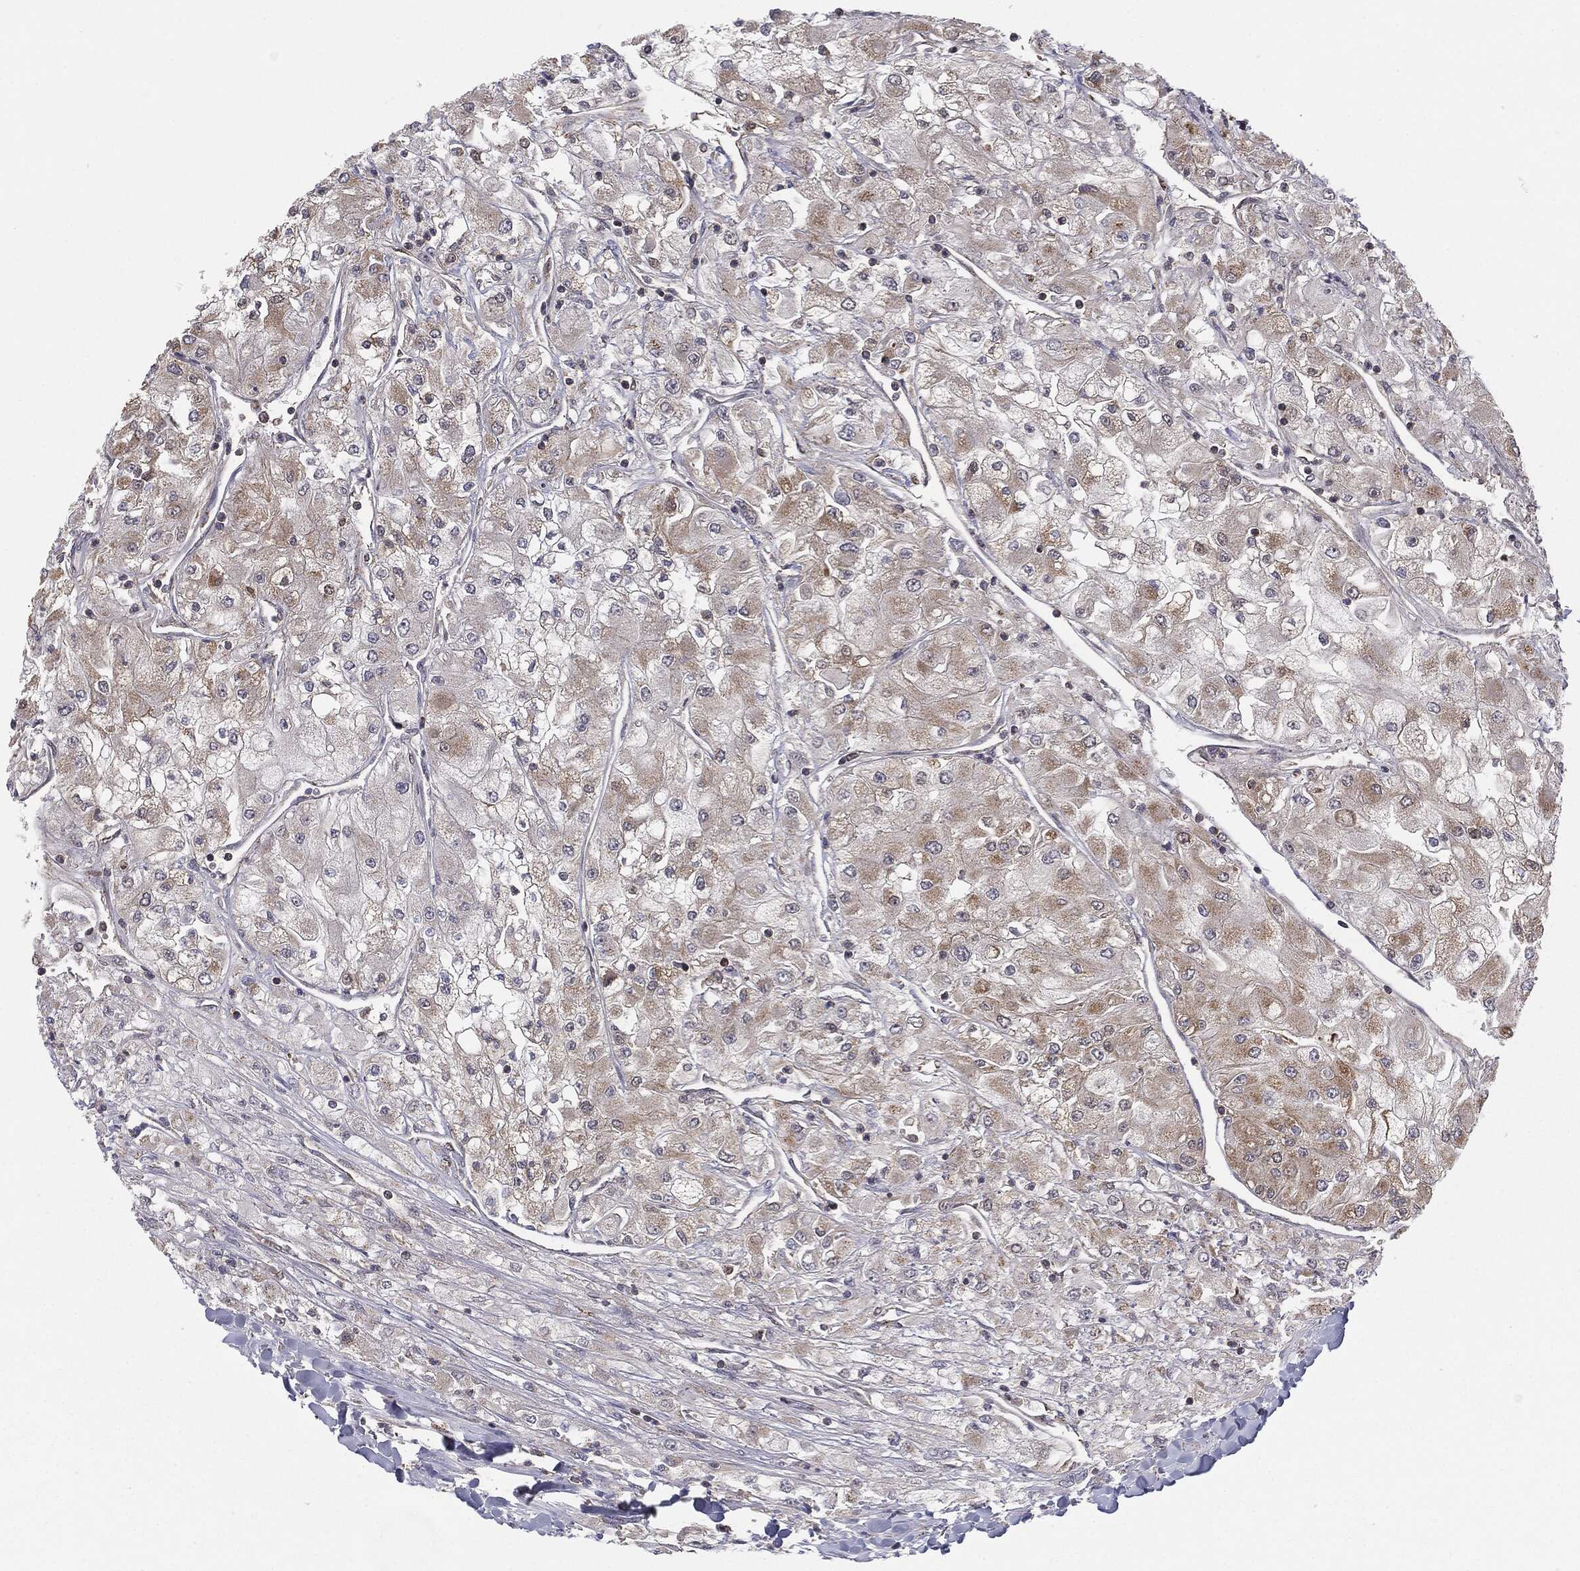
{"staining": {"intensity": "moderate", "quantity": "<25%", "location": "cytoplasmic/membranous"}, "tissue": "renal cancer", "cell_type": "Tumor cells", "image_type": "cancer", "snomed": [{"axis": "morphology", "description": "Adenocarcinoma, NOS"}, {"axis": "topography", "description": "Kidney"}], "caption": "Renal adenocarcinoma stained with IHC shows moderate cytoplasmic/membranous positivity in approximately <25% of tumor cells.", "gene": "MTOR", "patient": {"sex": "male", "age": 80}}